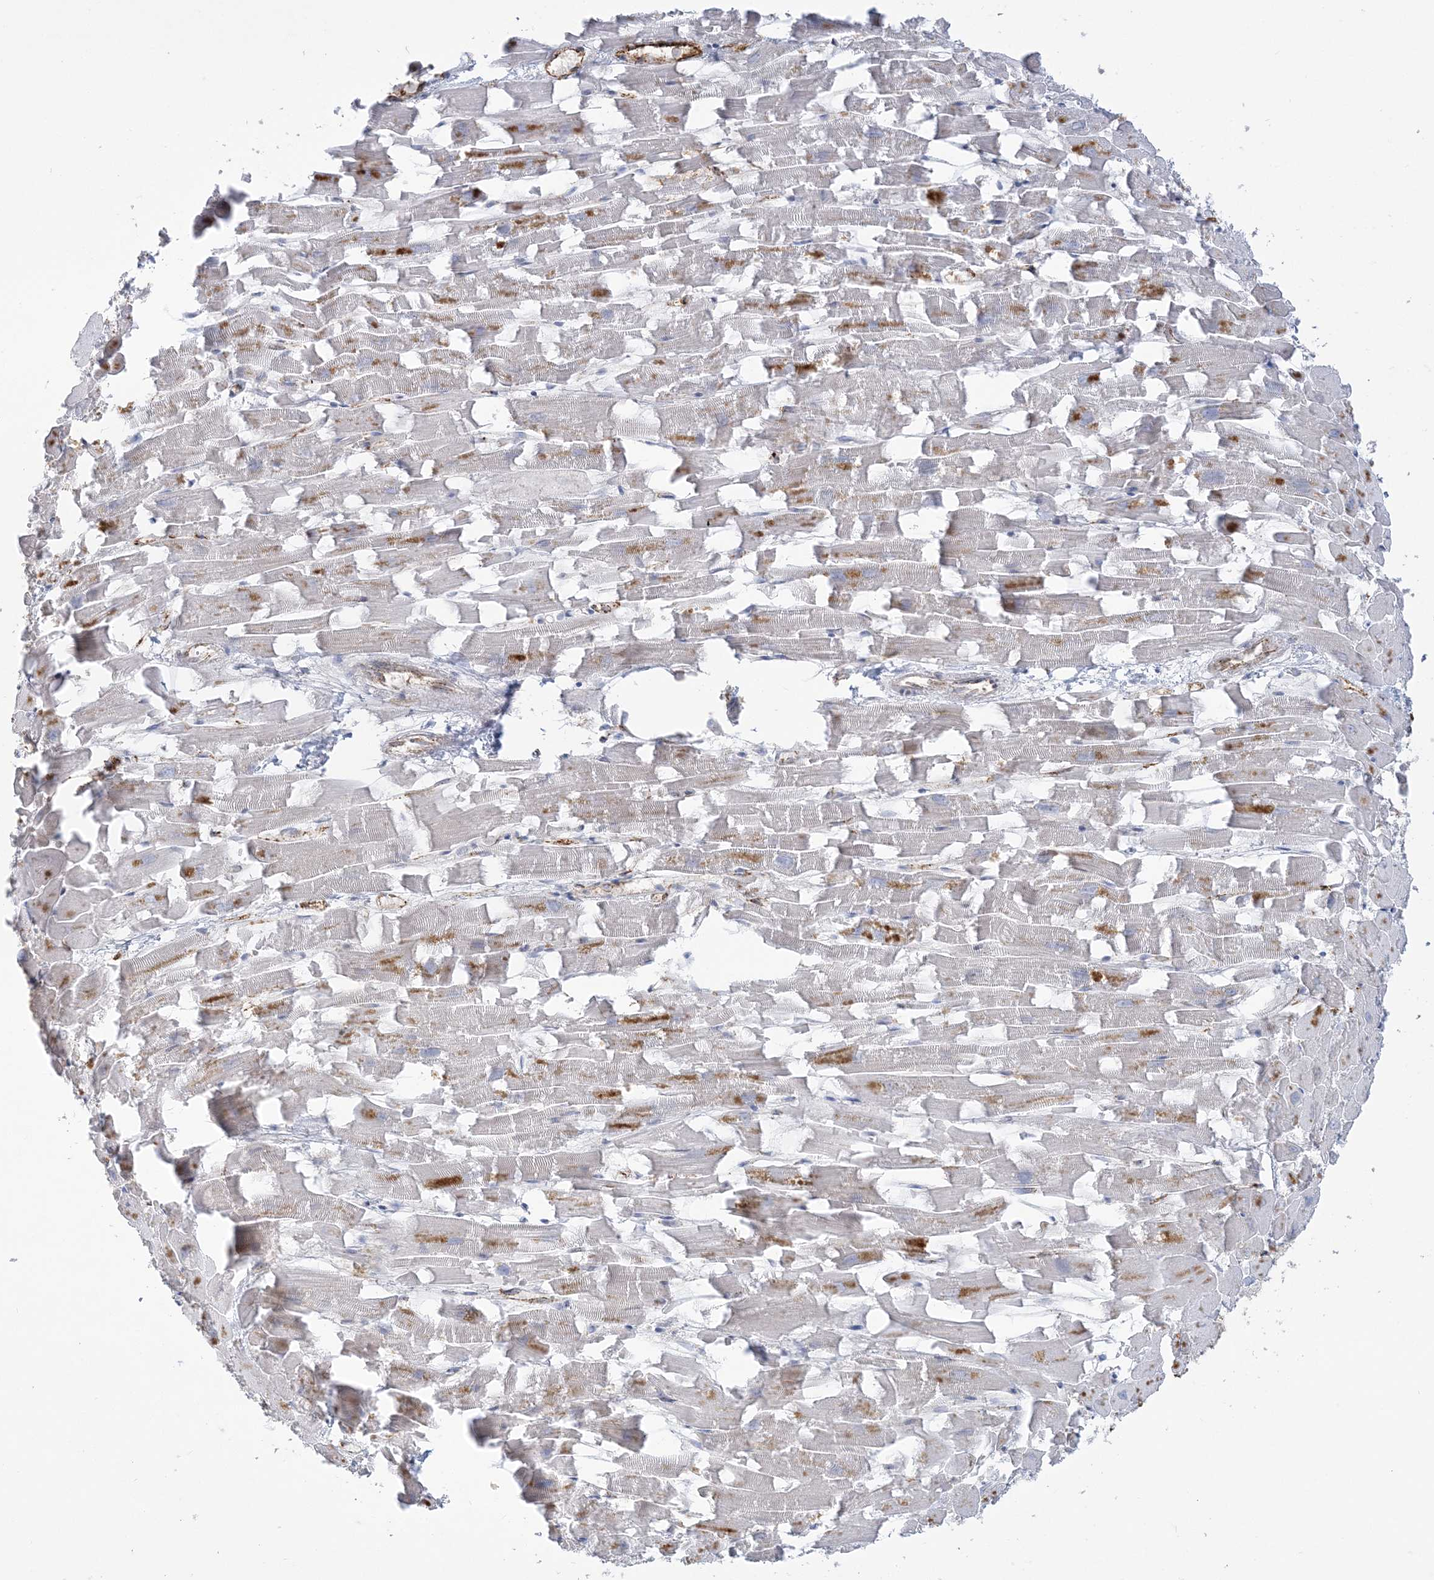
{"staining": {"intensity": "weak", "quantity": "<25%", "location": "cytoplasmic/membranous"}, "tissue": "heart muscle", "cell_type": "Cardiomyocytes", "image_type": "normal", "snomed": [{"axis": "morphology", "description": "Normal tissue, NOS"}, {"axis": "topography", "description": "Heart"}], "caption": "A micrograph of human heart muscle is negative for staining in cardiomyocytes.", "gene": "INPP1", "patient": {"sex": "female", "age": 64}}